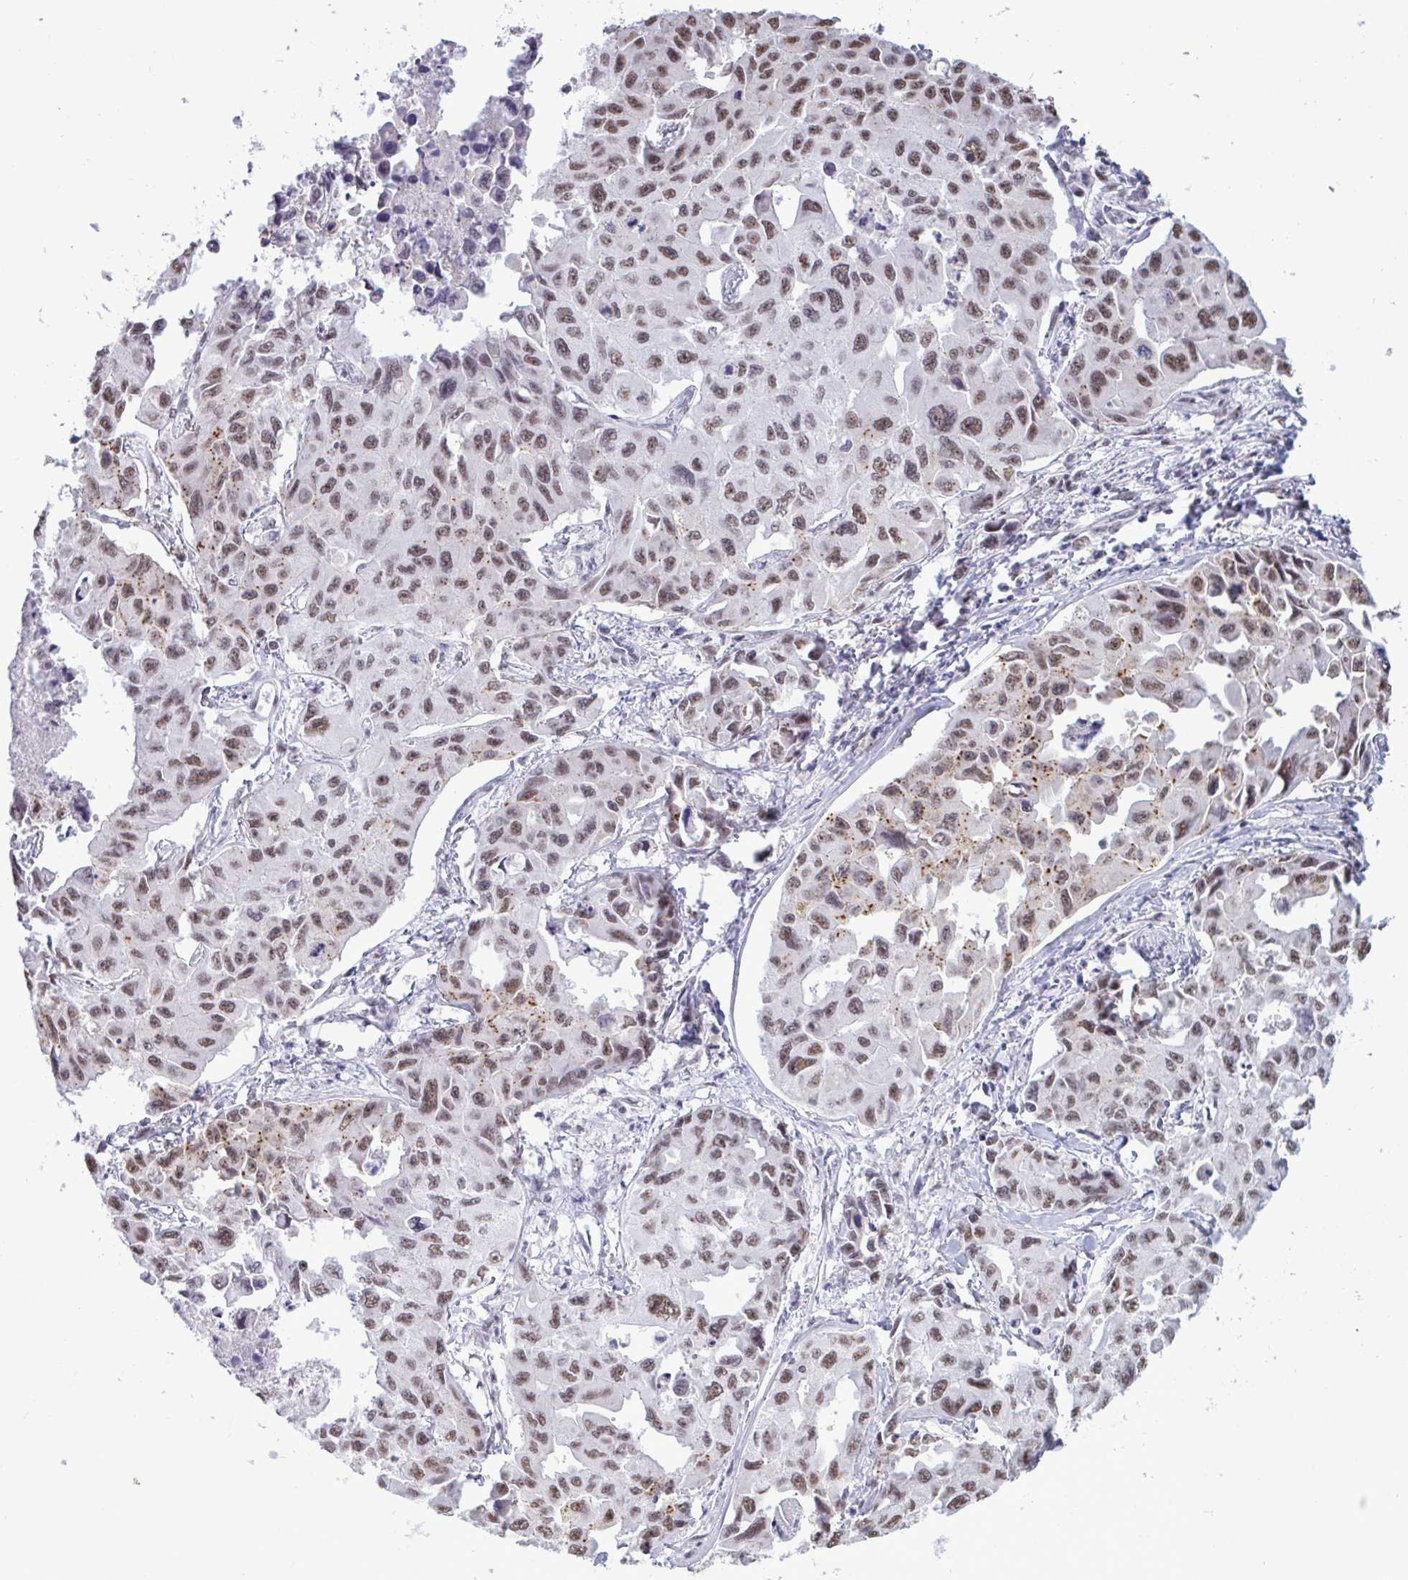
{"staining": {"intensity": "moderate", "quantity": "25%-75%", "location": "cytoplasmic/membranous,nuclear"}, "tissue": "lung cancer", "cell_type": "Tumor cells", "image_type": "cancer", "snomed": [{"axis": "morphology", "description": "Adenocarcinoma, NOS"}, {"axis": "topography", "description": "Lung"}], "caption": "Human lung adenocarcinoma stained with a brown dye shows moderate cytoplasmic/membranous and nuclear positive positivity in approximately 25%-75% of tumor cells.", "gene": "PUF60", "patient": {"sex": "male", "age": 64}}